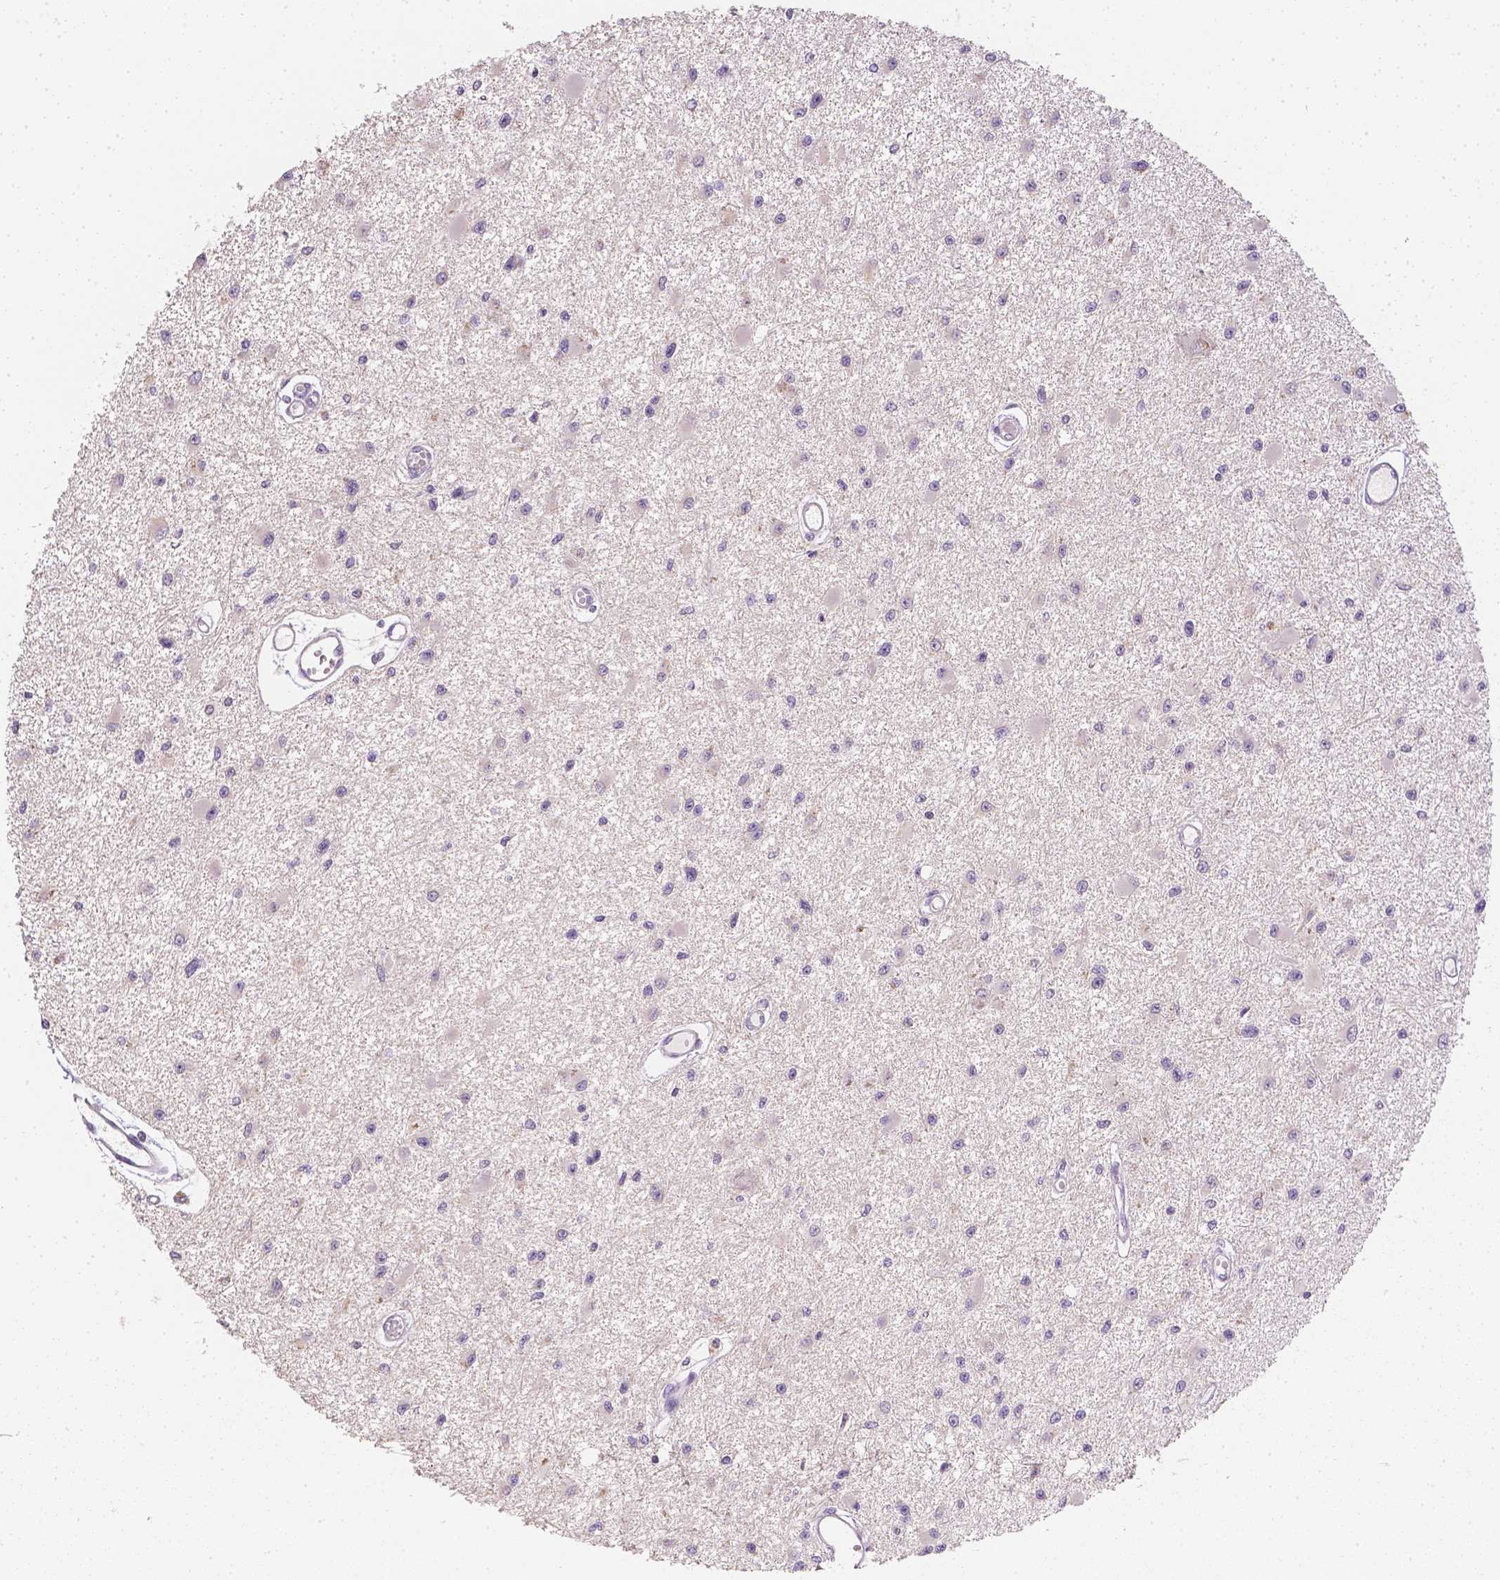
{"staining": {"intensity": "negative", "quantity": "none", "location": "none"}, "tissue": "glioma", "cell_type": "Tumor cells", "image_type": "cancer", "snomed": [{"axis": "morphology", "description": "Glioma, malignant, High grade"}, {"axis": "topography", "description": "Brain"}], "caption": "Tumor cells are negative for brown protein staining in malignant high-grade glioma.", "gene": "NVL", "patient": {"sex": "male", "age": 54}}